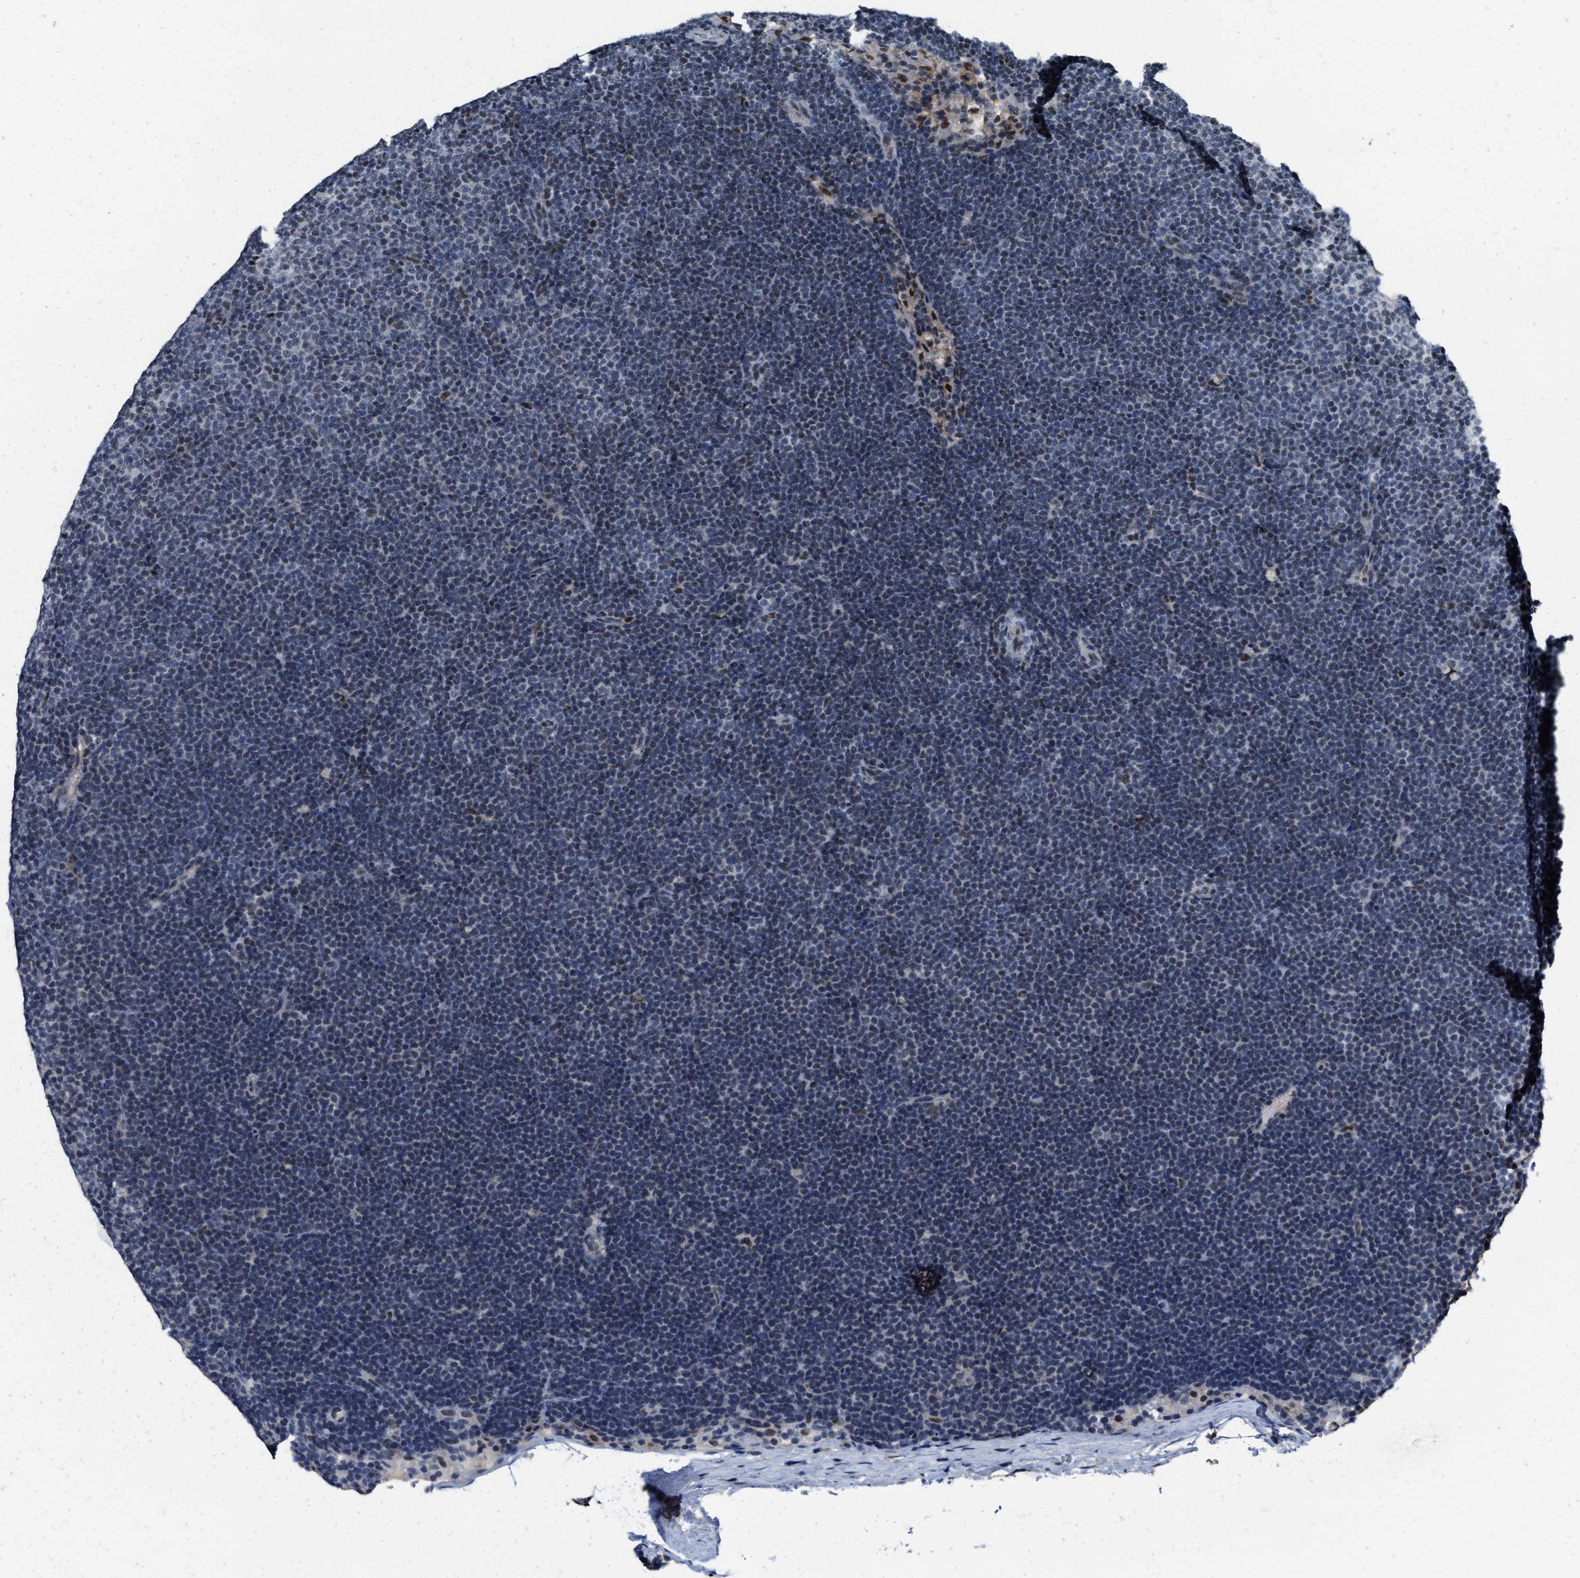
{"staining": {"intensity": "weak", "quantity": "<25%", "location": "nuclear"}, "tissue": "lymphoma", "cell_type": "Tumor cells", "image_type": "cancer", "snomed": [{"axis": "morphology", "description": "Malignant lymphoma, non-Hodgkin's type, Low grade"}, {"axis": "topography", "description": "Lymph node"}], "caption": "The immunohistochemistry photomicrograph has no significant positivity in tumor cells of lymphoma tissue.", "gene": "ZNF20", "patient": {"sex": "female", "age": 53}}